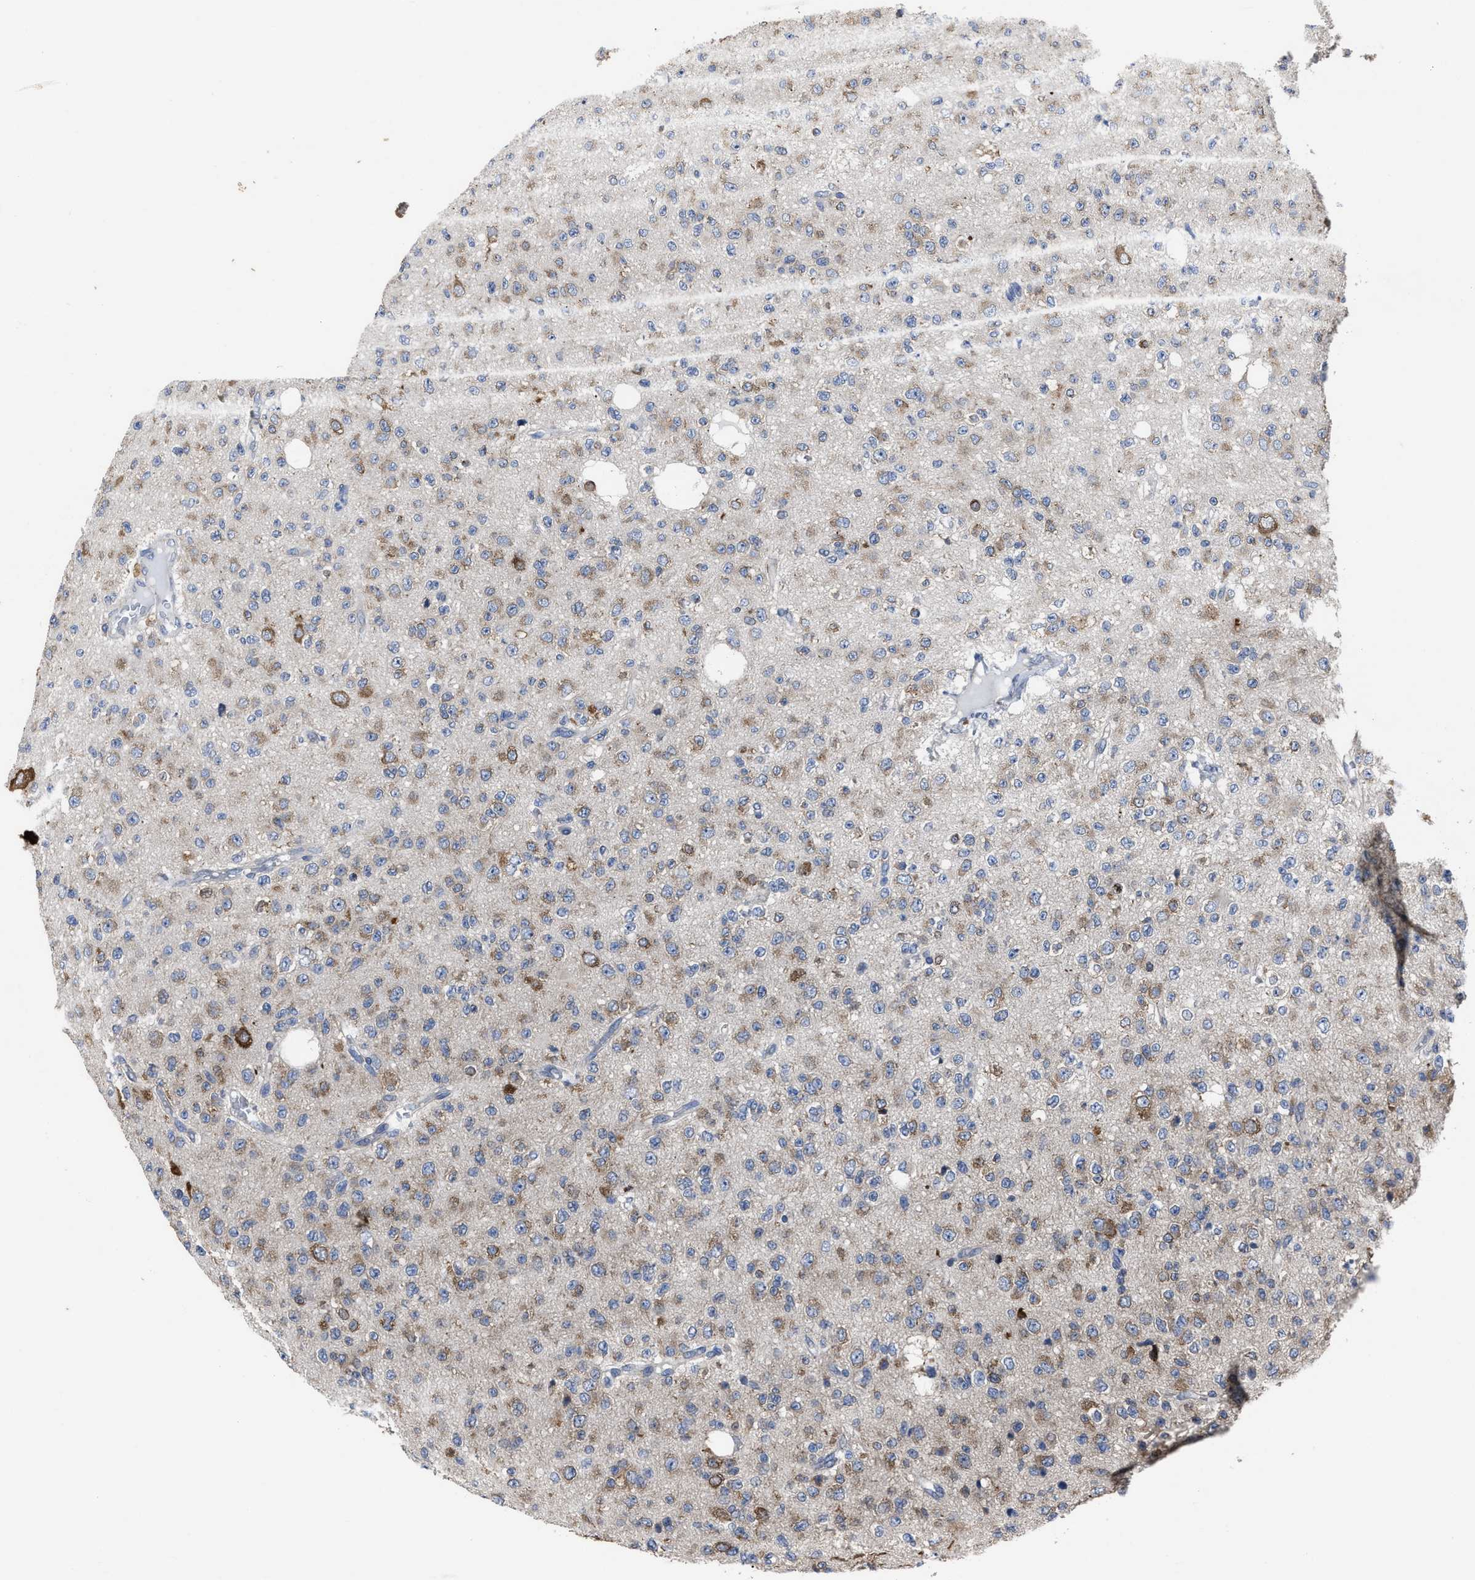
{"staining": {"intensity": "weak", "quantity": "25%-75%", "location": "cytoplasmic/membranous"}, "tissue": "glioma", "cell_type": "Tumor cells", "image_type": "cancer", "snomed": [{"axis": "morphology", "description": "Glioma, malignant, High grade"}, {"axis": "topography", "description": "pancreas cauda"}], "caption": "The micrograph shows immunohistochemical staining of high-grade glioma (malignant). There is weak cytoplasmic/membranous expression is seen in approximately 25%-75% of tumor cells.", "gene": "UPF1", "patient": {"sex": "male", "age": 60}}